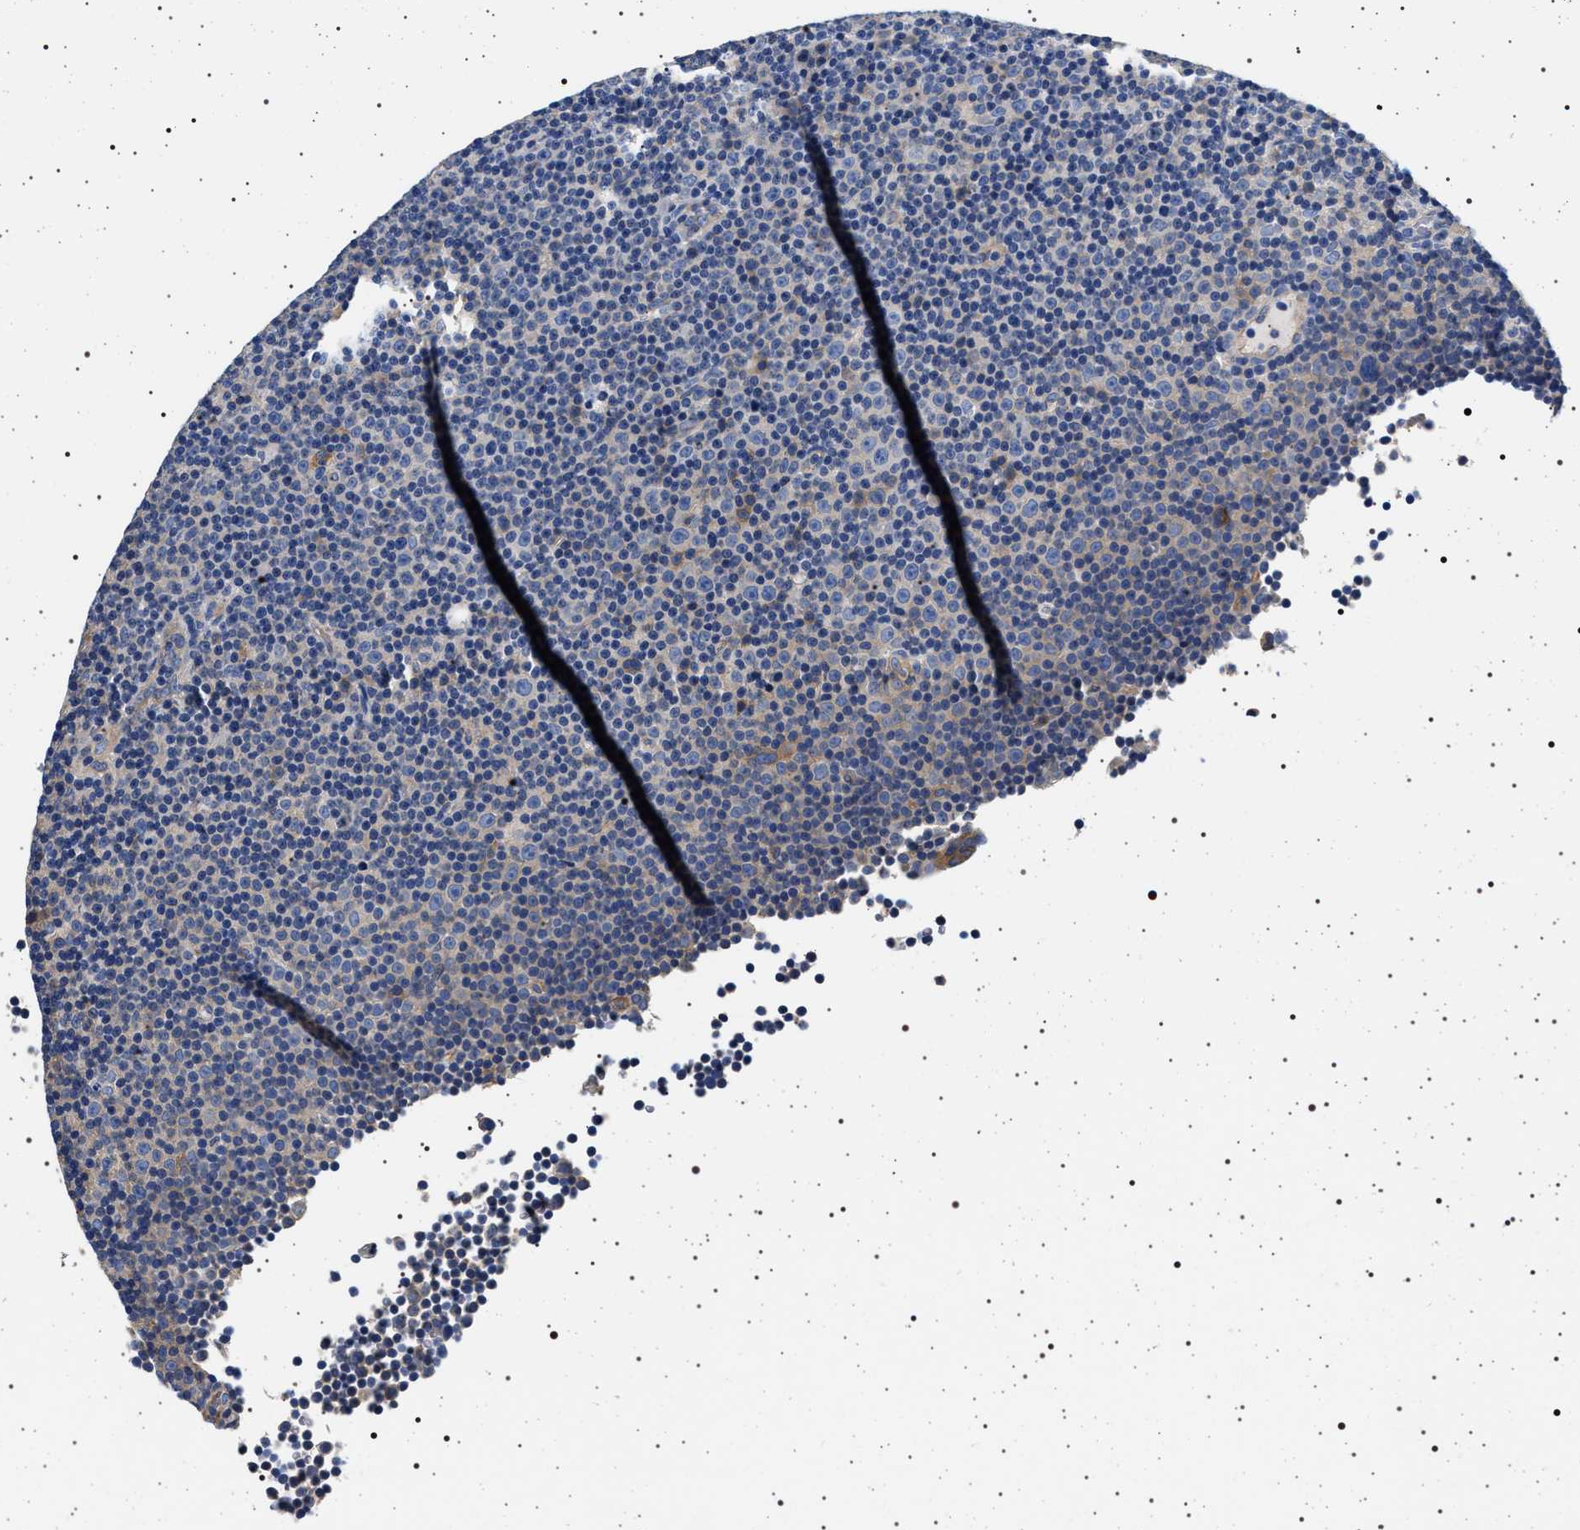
{"staining": {"intensity": "negative", "quantity": "none", "location": "none"}, "tissue": "lymphoma", "cell_type": "Tumor cells", "image_type": "cancer", "snomed": [{"axis": "morphology", "description": "Malignant lymphoma, non-Hodgkin's type, Low grade"}, {"axis": "topography", "description": "Lymph node"}], "caption": "Human malignant lymphoma, non-Hodgkin's type (low-grade) stained for a protein using IHC shows no positivity in tumor cells.", "gene": "HSD17B1", "patient": {"sex": "female", "age": 67}}